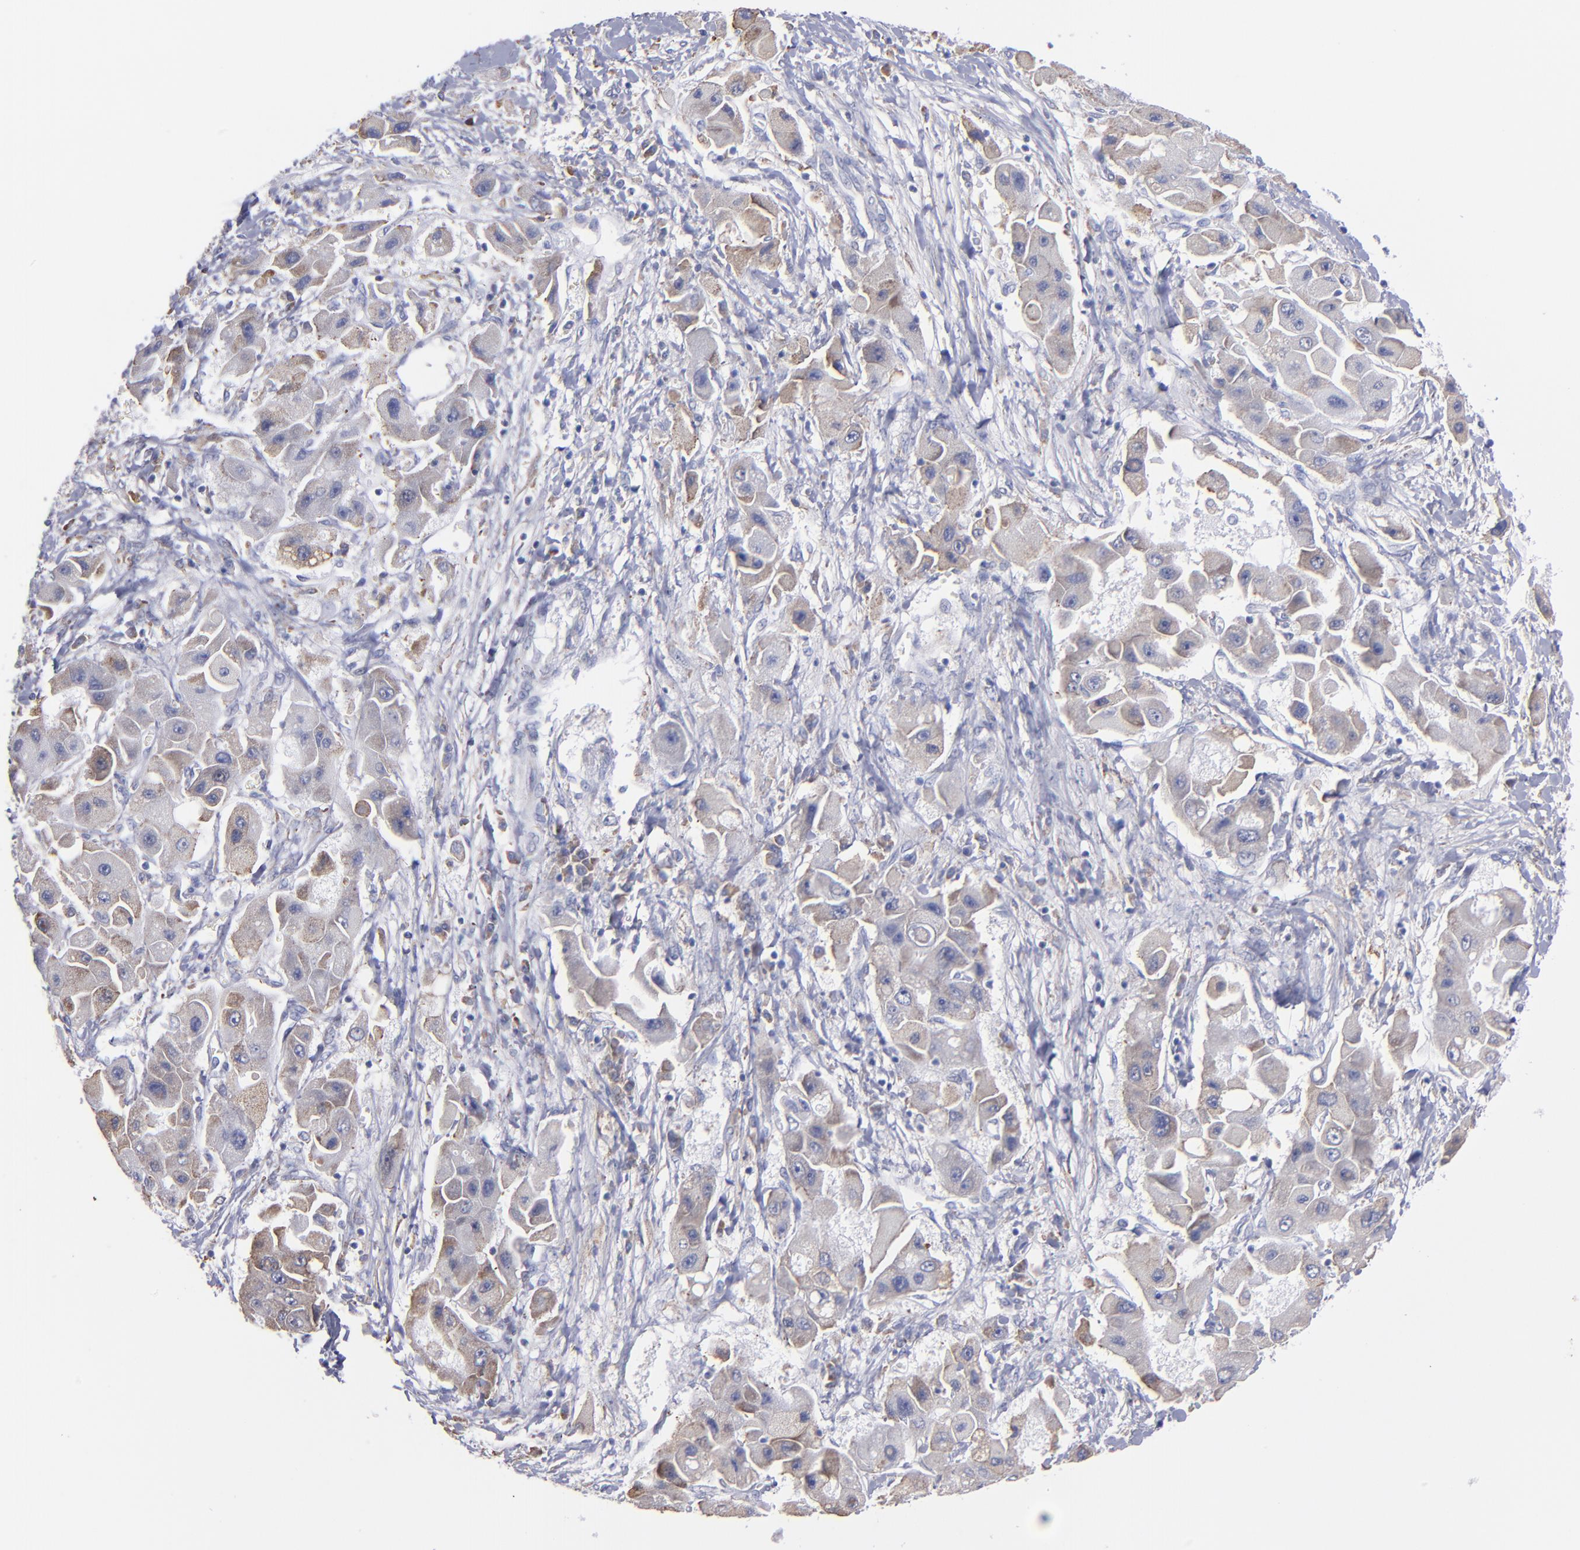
{"staining": {"intensity": "weak", "quantity": "25%-75%", "location": "cytoplasmic/membranous"}, "tissue": "liver cancer", "cell_type": "Tumor cells", "image_type": "cancer", "snomed": [{"axis": "morphology", "description": "Carcinoma, Hepatocellular, NOS"}, {"axis": "topography", "description": "Liver"}], "caption": "Hepatocellular carcinoma (liver) tissue reveals weak cytoplasmic/membranous expression in about 25%-75% of tumor cells, visualized by immunohistochemistry.", "gene": "MFGE8", "patient": {"sex": "male", "age": 24}}